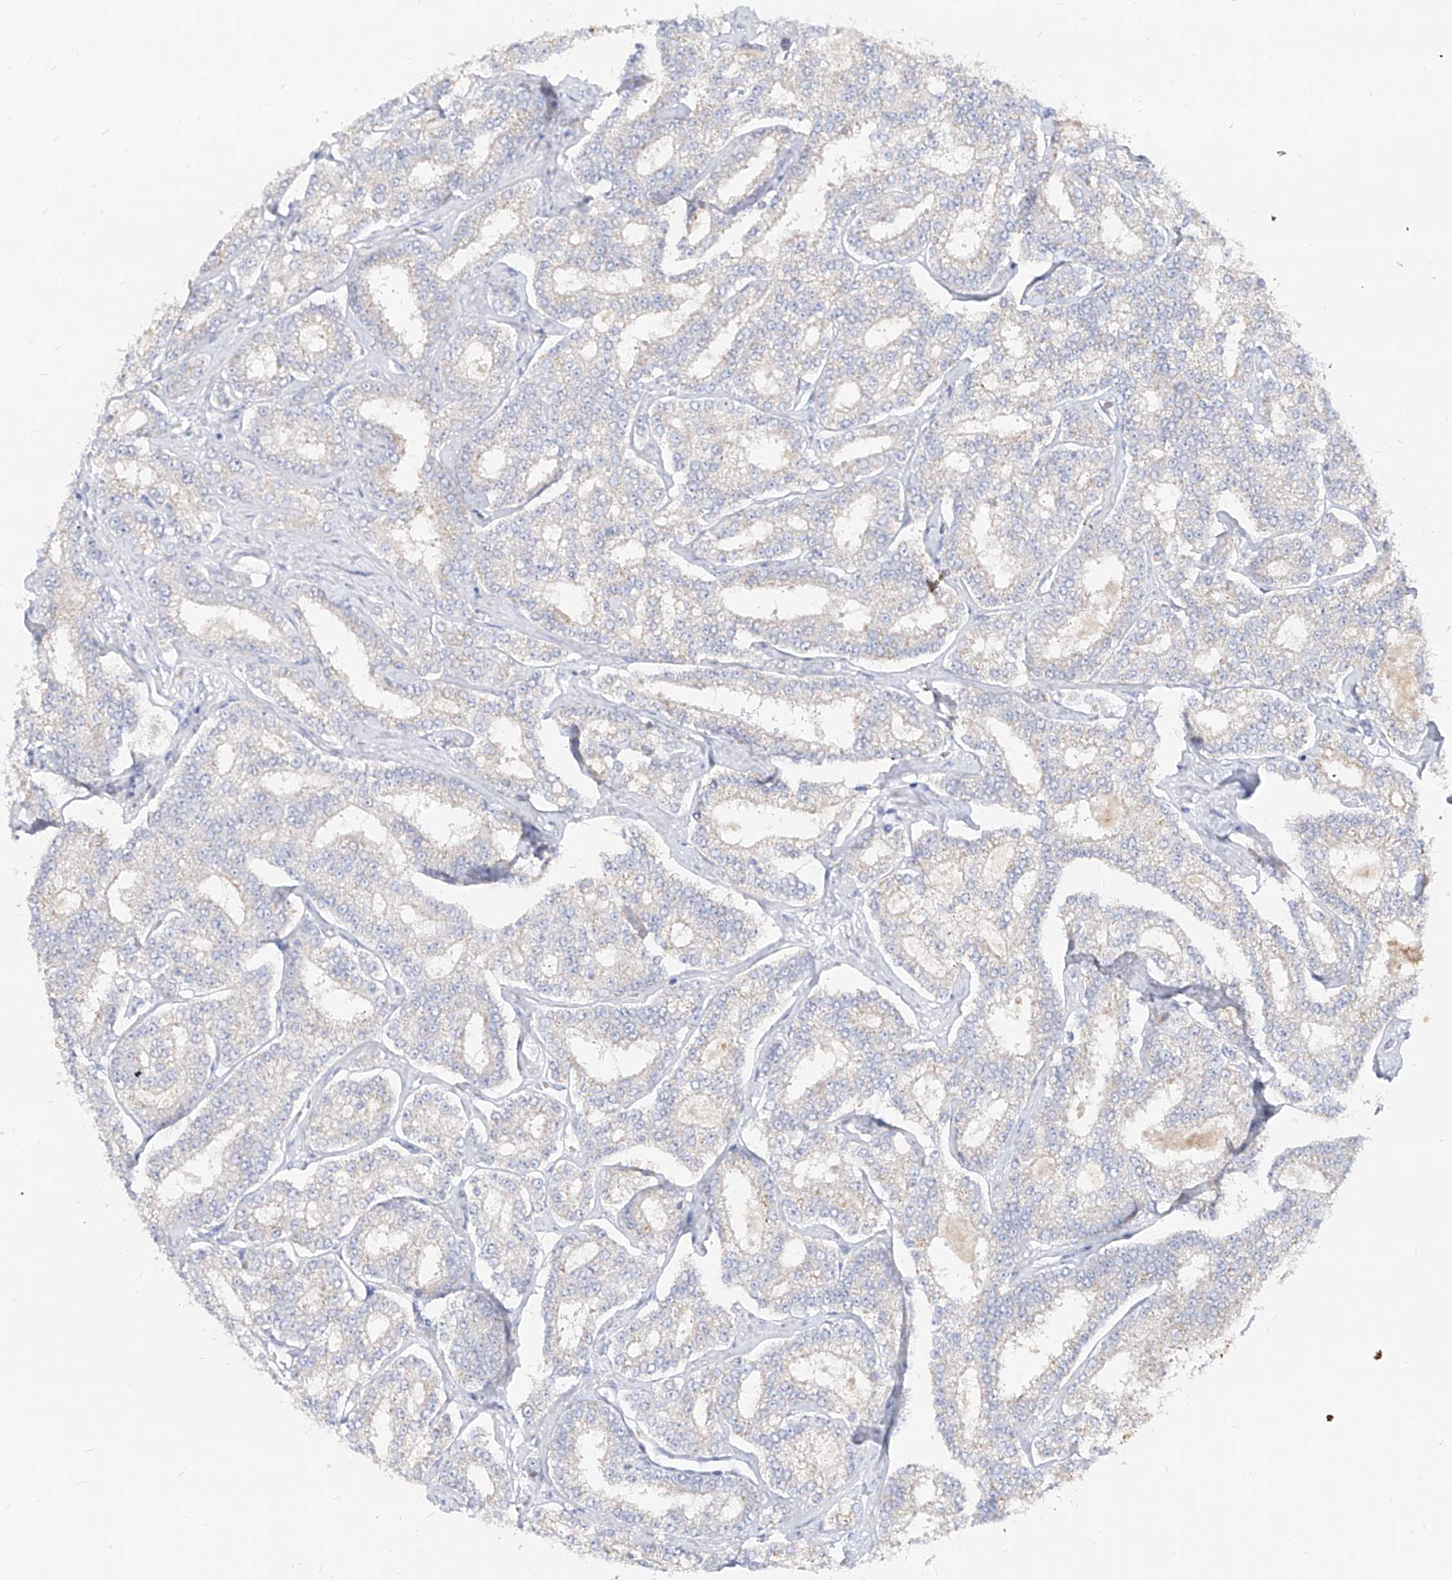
{"staining": {"intensity": "negative", "quantity": "none", "location": "none"}, "tissue": "prostate cancer", "cell_type": "Tumor cells", "image_type": "cancer", "snomed": [{"axis": "morphology", "description": "Normal tissue, NOS"}, {"axis": "morphology", "description": "Adenocarcinoma, High grade"}, {"axis": "topography", "description": "Prostate"}], "caption": "Immunohistochemistry (IHC) histopathology image of neoplastic tissue: prostate cancer (high-grade adenocarcinoma) stained with DAB reveals no significant protein staining in tumor cells.", "gene": "RBFOX3", "patient": {"sex": "male", "age": 83}}